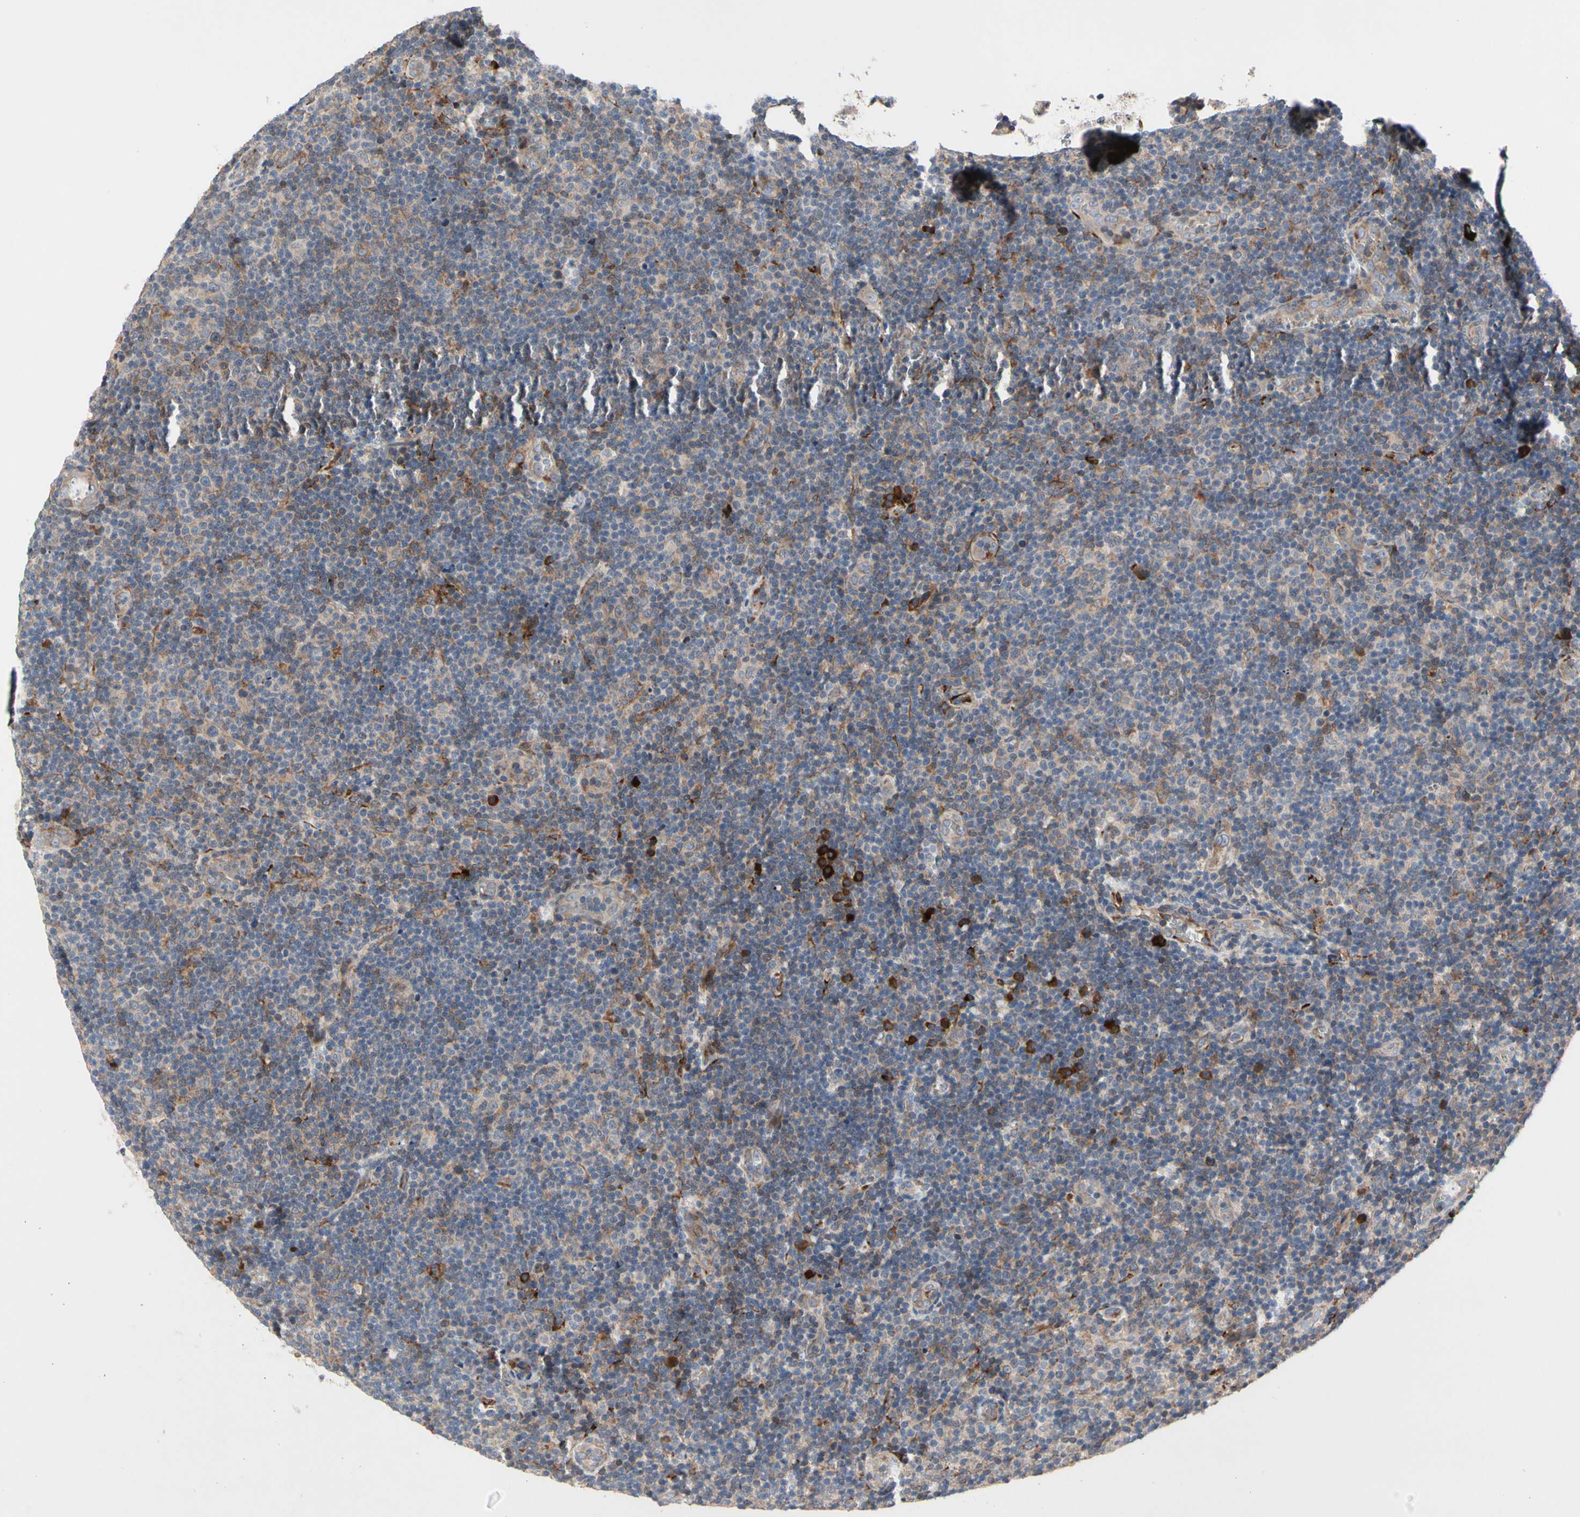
{"staining": {"intensity": "weak", "quantity": "25%-75%", "location": "cytoplasmic/membranous"}, "tissue": "lymphoma", "cell_type": "Tumor cells", "image_type": "cancer", "snomed": [{"axis": "morphology", "description": "Malignant lymphoma, non-Hodgkin's type, Low grade"}, {"axis": "topography", "description": "Lymph node"}], "caption": "Approximately 25%-75% of tumor cells in lymphoma reveal weak cytoplasmic/membranous protein staining as visualized by brown immunohistochemical staining.", "gene": "MMEL1", "patient": {"sex": "male", "age": 83}}